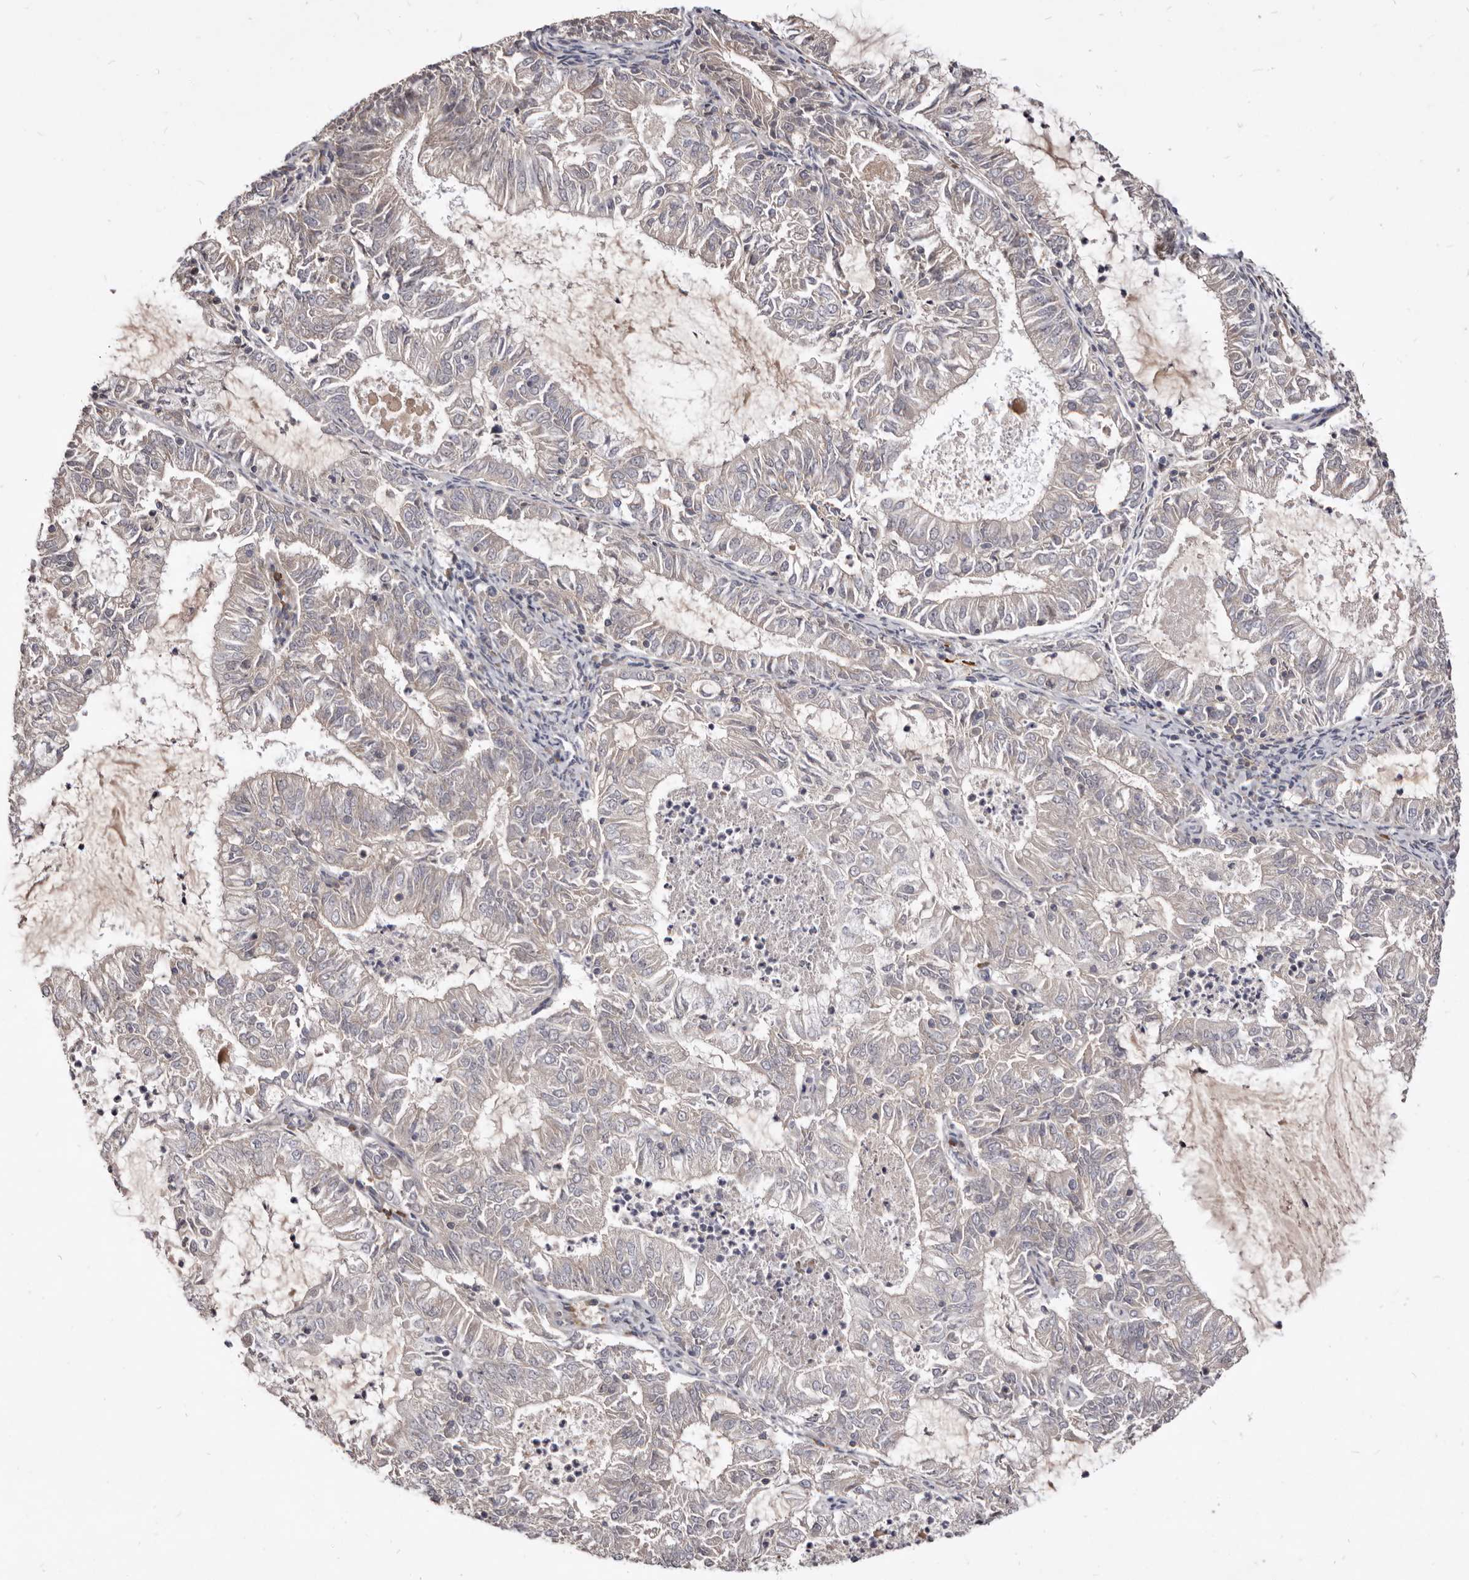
{"staining": {"intensity": "negative", "quantity": "none", "location": "none"}, "tissue": "endometrial cancer", "cell_type": "Tumor cells", "image_type": "cancer", "snomed": [{"axis": "morphology", "description": "Adenocarcinoma, NOS"}, {"axis": "topography", "description": "Endometrium"}], "caption": "Endometrial cancer stained for a protein using IHC exhibits no staining tumor cells.", "gene": "FAS", "patient": {"sex": "female", "age": 57}}